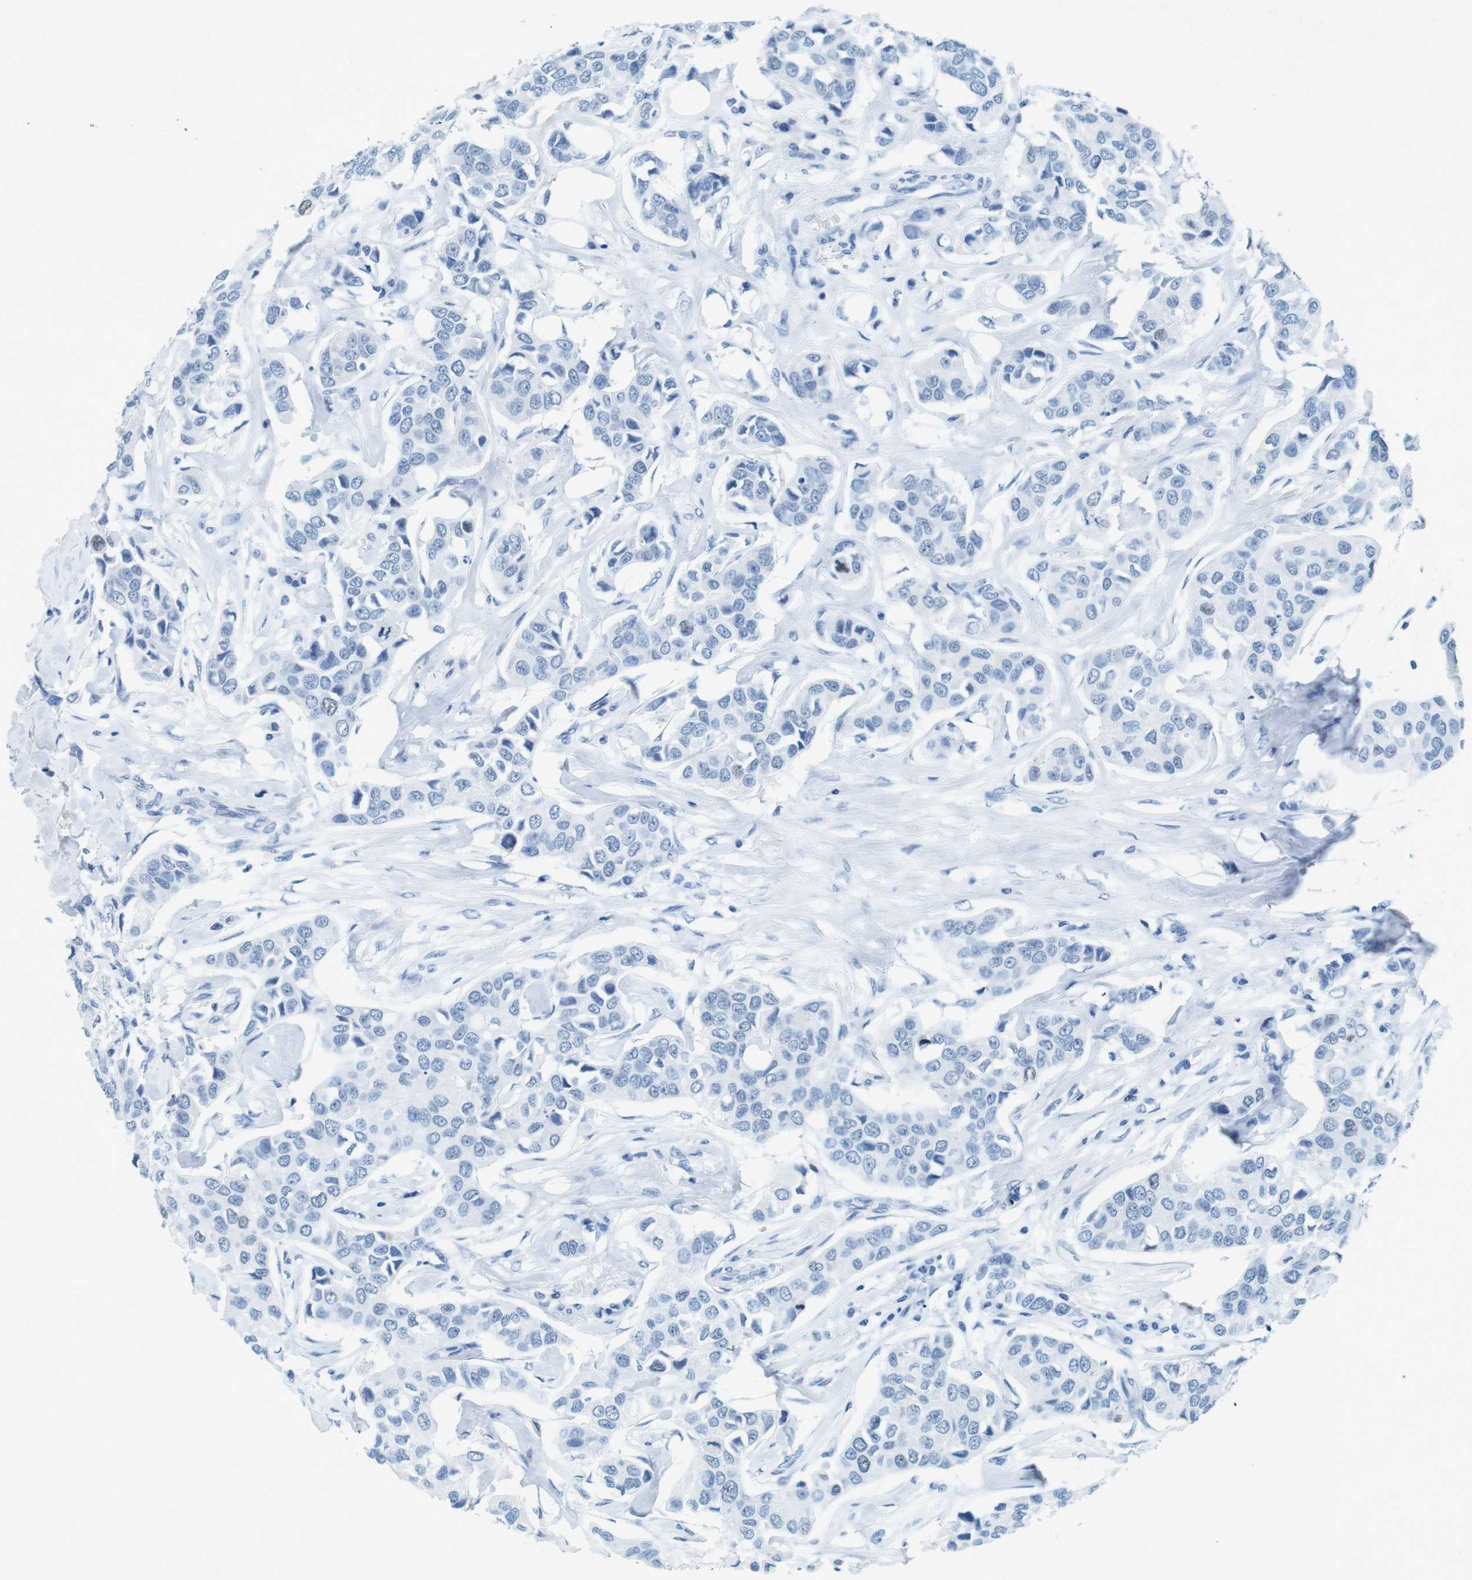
{"staining": {"intensity": "negative", "quantity": "none", "location": "none"}, "tissue": "breast cancer", "cell_type": "Tumor cells", "image_type": "cancer", "snomed": [{"axis": "morphology", "description": "Duct carcinoma"}, {"axis": "topography", "description": "Breast"}], "caption": "Immunohistochemistry micrograph of human breast intraductal carcinoma stained for a protein (brown), which displays no expression in tumor cells.", "gene": "CTAG1B", "patient": {"sex": "female", "age": 80}}